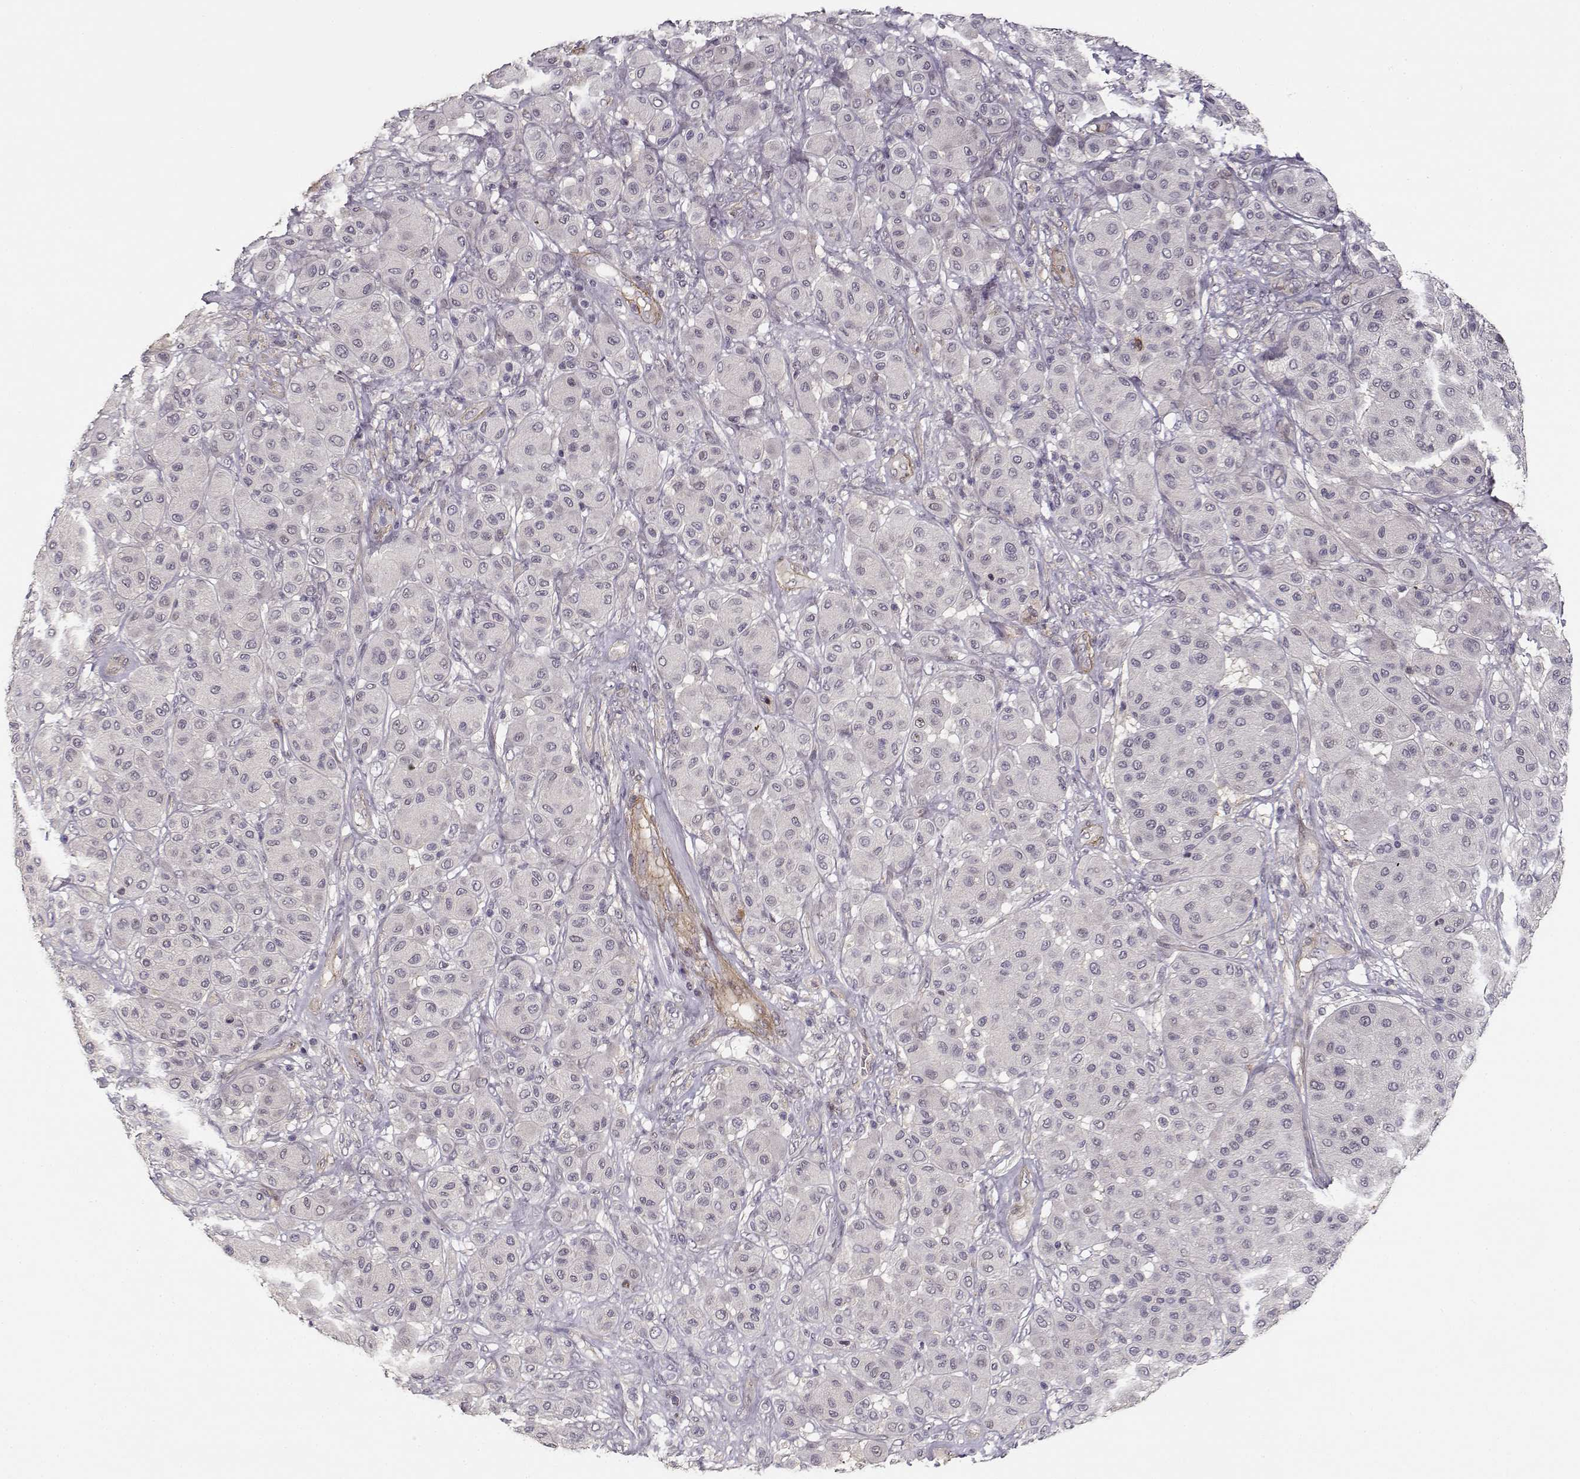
{"staining": {"intensity": "negative", "quantity": "none", "location": "none"}, "tissue": "melanoma", "cell_type": "Tumor cells", "image_type": "cancer", "snomed": [{"axis": "morphology", "description": "Malignant melanoma, Metastatic site"}, {"axis": "topography", "description": "Smooth muscle"}], "caption": "Immunohistochemistry (IHC) photomicrograph of human malignant melanoma (metastatic site) stained for a protein (brown), which shows no staining in tumor cells.", "gene": "RGS9BP", "patient": {"sex": "male", "age": 41}}